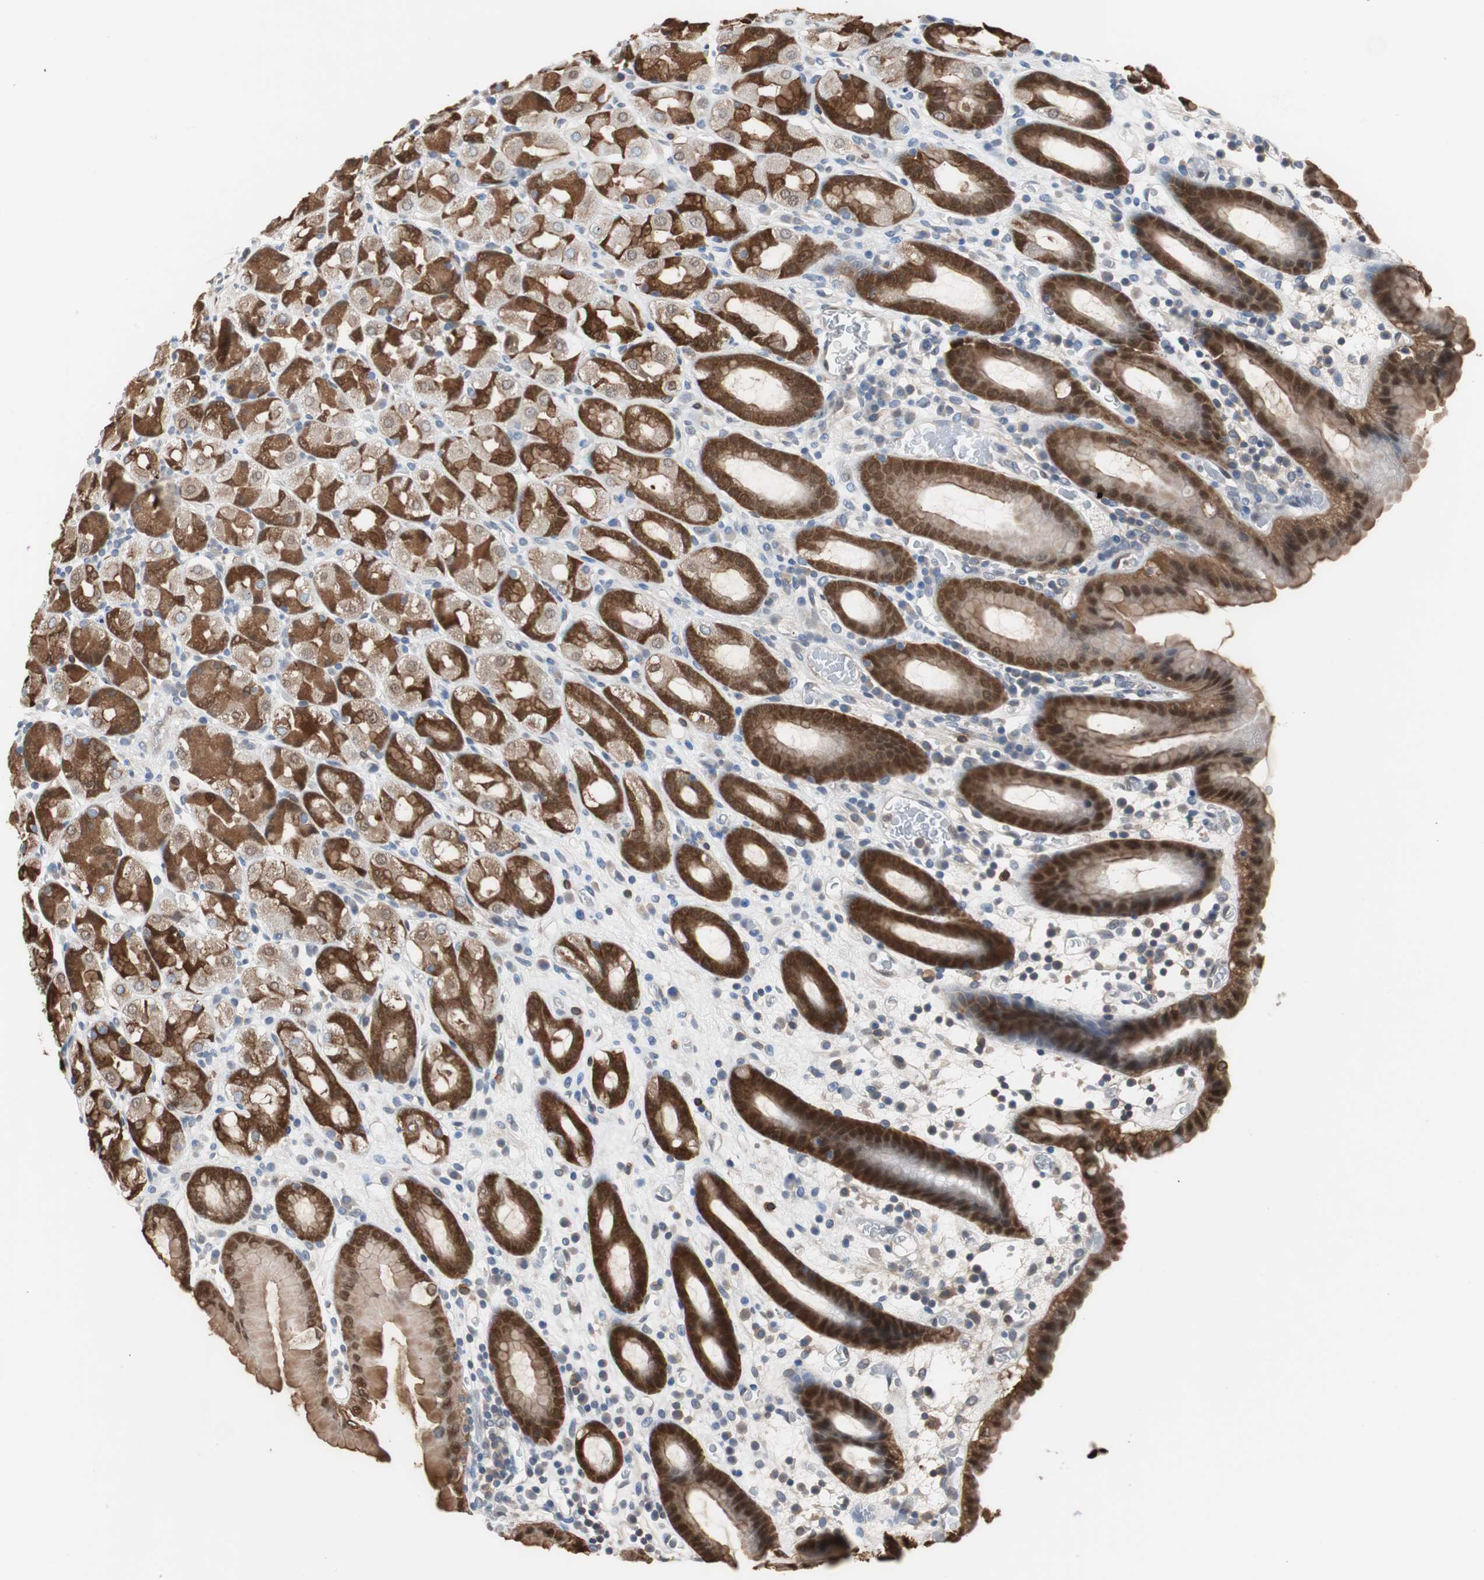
{"staining": {"intensity": "strong", "quantity": ">75%", "location": "cytoplasmic/membranous,nuclear"}, "tissue": "stomach", "cell_type": "Glandular cells", "image_type": "normal", "snomed": [{"axis": "morphology", "description": "Normal tissue, NOS"}, {"axis": "topography", "description": "Stomach, upper"}], "caption": "A high amount of strong cytoplasmic/membranous,nuclear expression is appreciated in about >75% of glandular cells in normal stomach. (brown staining indicates protein expression, while blue staining denotes nuclei).", "gene": "ANXA4", "patient": {"sex": "male", "age": 68}}